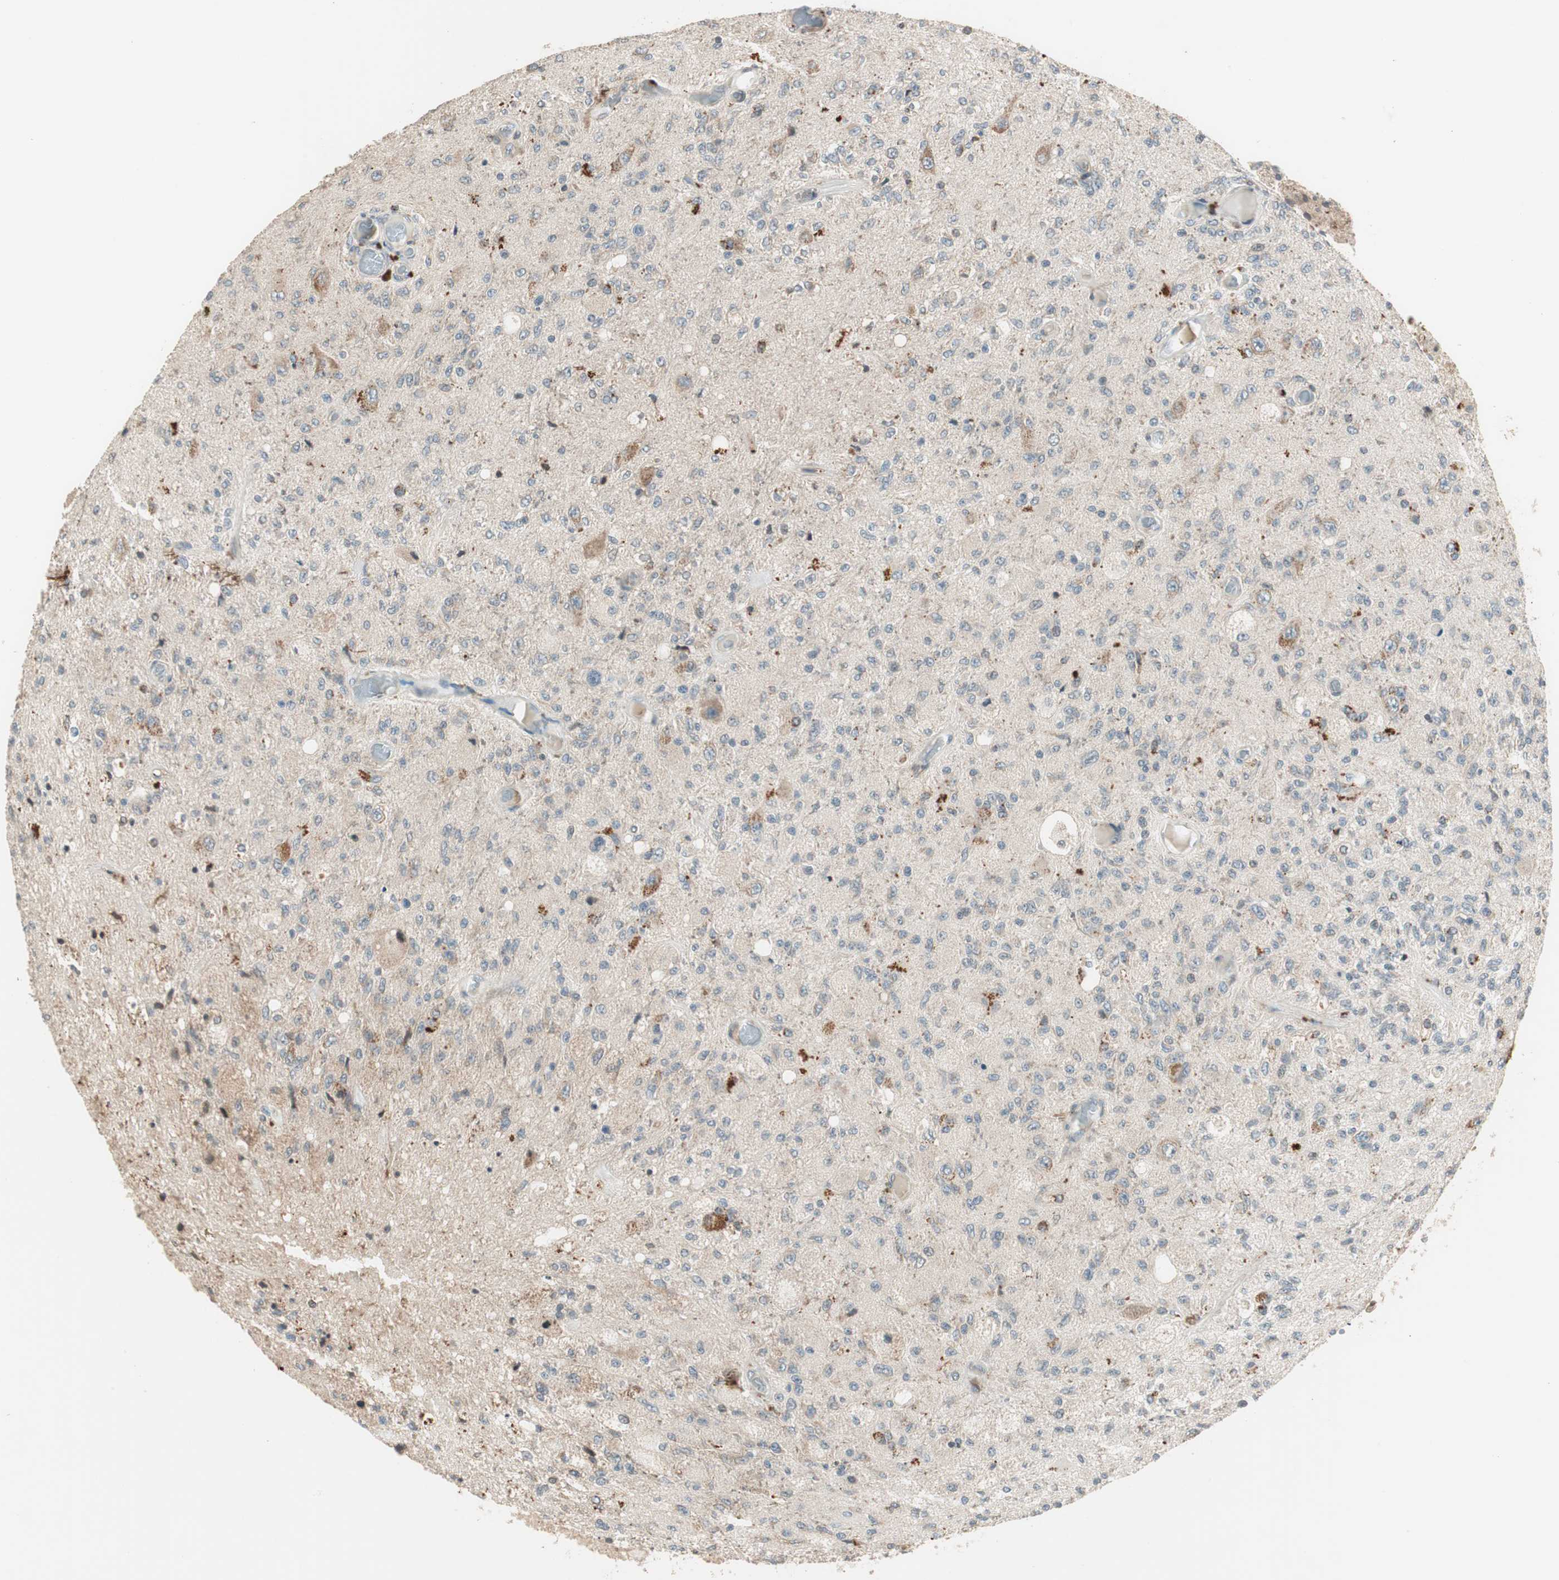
{"staining": {"intensity": "weak", "quantity": "<25%", "location": "cytoplasmic/membranous"}, "tissue": "glioma", "cell_type": "Tumor cells", "image_type": "cancer", "snomed": [{"axis": "morphology", "description": "Normal tissue, NOS"}, {"axis": "morphology", "description": "Glioma, malignant, High grade"}, {"axis": "topography", "description": "Cerebral cortex"}], "caption": "Immunohistochemical staining of glioma reveals no significant positivity in tumor cells.", "gene": "SFRP1", "patient": {"sex": "male", "age": 77}}